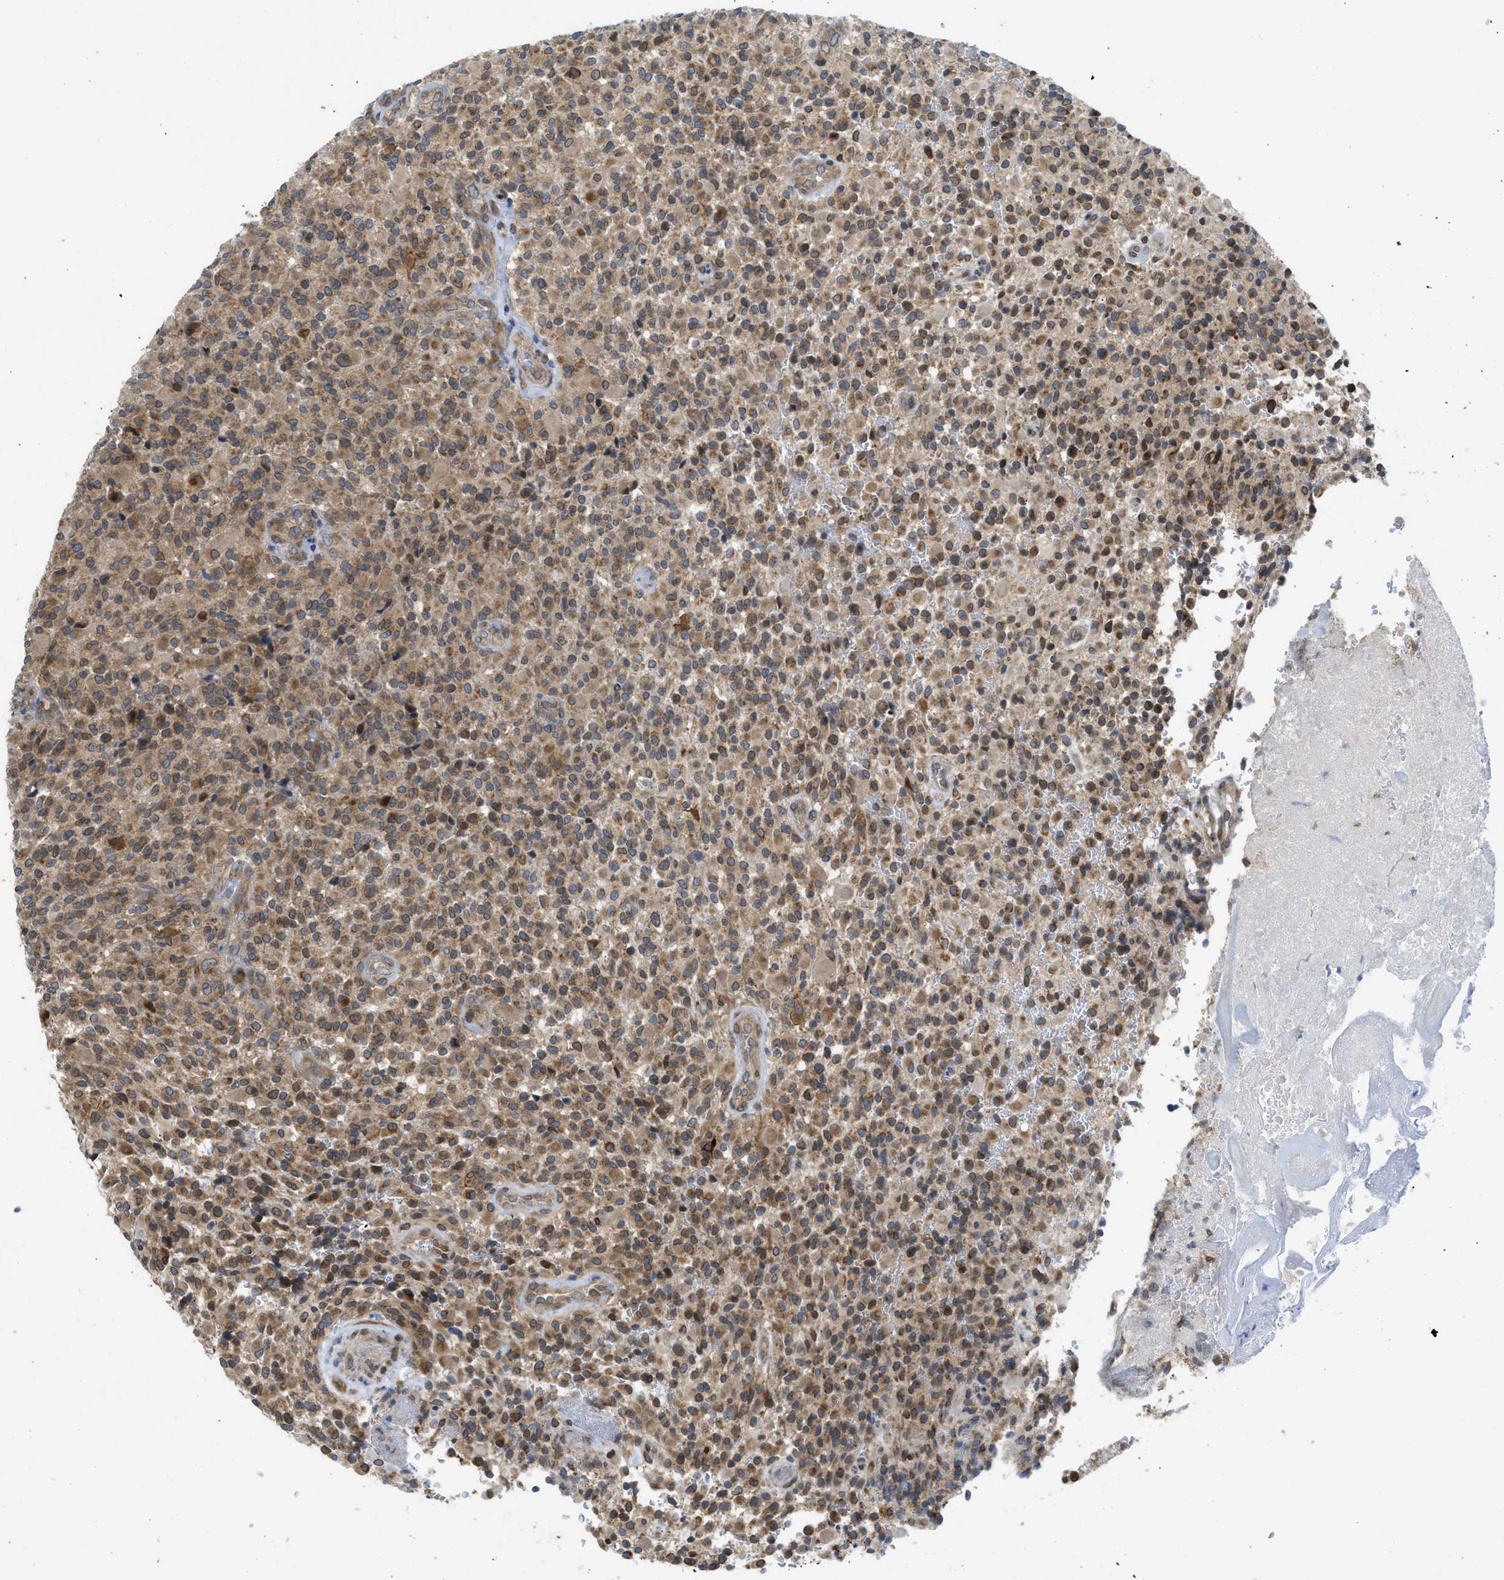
{"staining": {"intensity": "moderate", "quantity": "25%-75%", "location": "cytoplasmic/membranous,nuclear"}, "tissue": "glioma", "cell_type": "Tumor cells", "image_type": "cancer", "snomed": [{"axis": "morphology", "description": "Glioma, malignant, High grade"}, {"axis": "topography", "description": "Brain"}], "caption": "An image showing moderate cytoplasmic/membranous and nuclear staining in about 25%-75% of tumor cells in glioma, as visualized by brown immunohistochemical staining.", "gene": "EIF2AK3", "patient": {"sex": "male", "age": 71}}